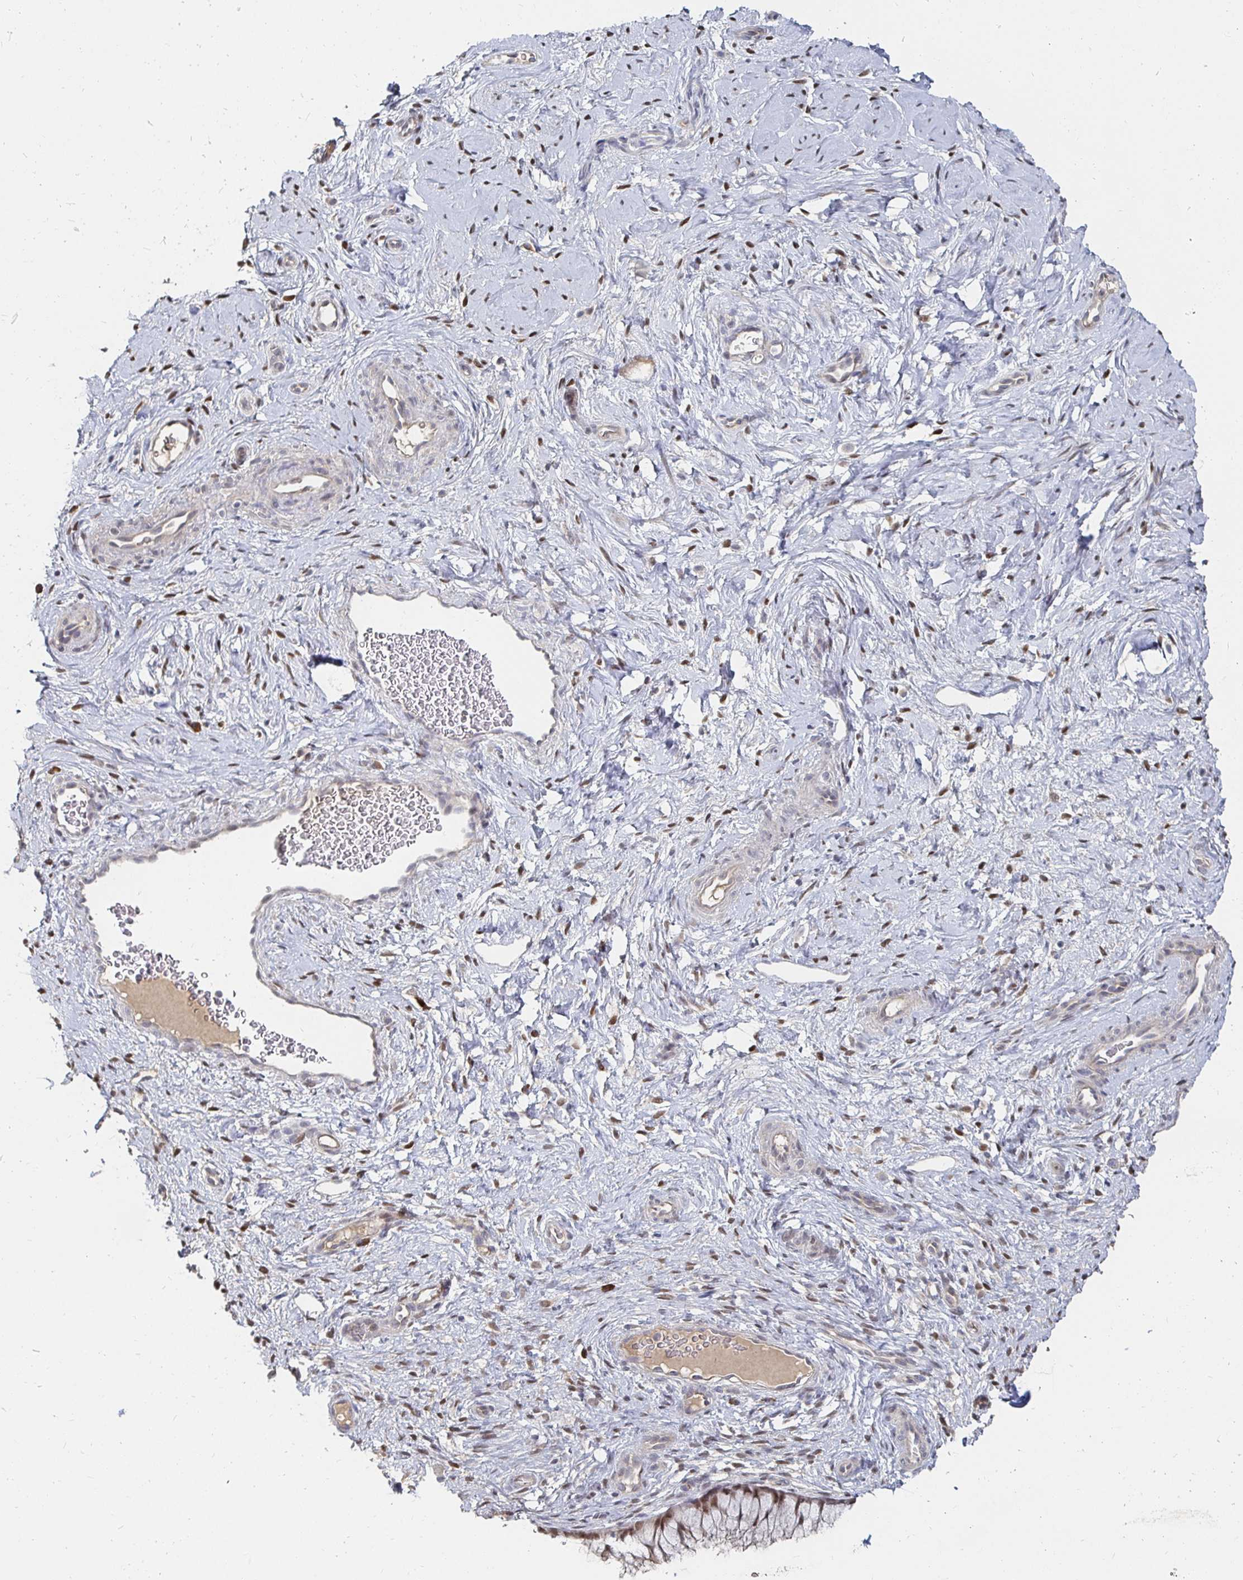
{"staining": {"intensity": "moderate", "quantity": ">75%", "location": "nuclear"}, "tissue": "cervix", "cell_type": "Glandular cells", "image_type": "normal", "snomed": [{"axis": "morphology", "description": "Normal tissue, NOS"}, {"axis": "topography", "description": "Cervix"}], "caption": "Moderate nuclear positivity is appreciated in approximately >75% of glandular cells in unremarkable cervix. Immunohistochemistry stains the protein of interest in brown and the nuclei are stained blue.", "gene": "MEIS1", "patient": {"sex": "female", "age": 34}}